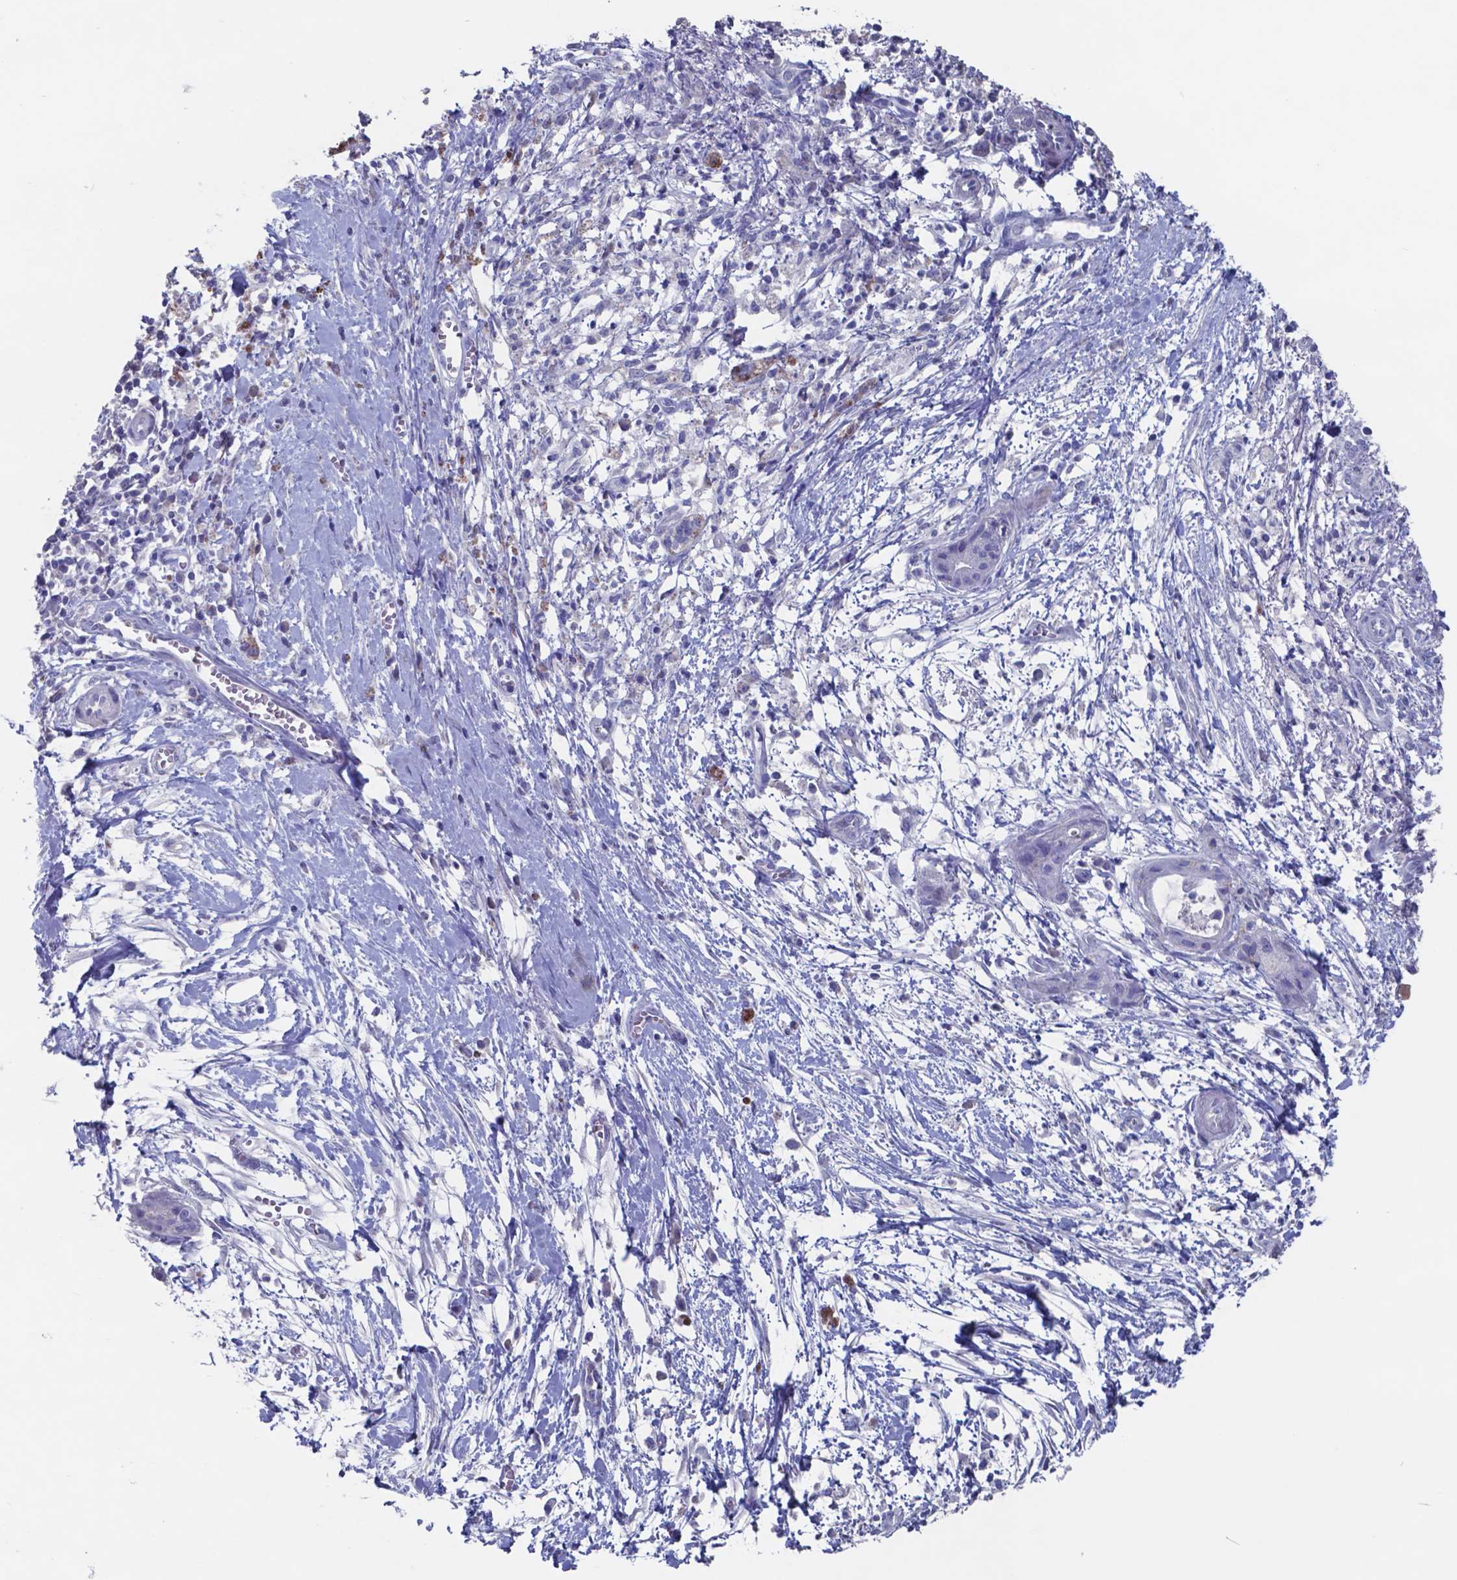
{"staining": {"intensity": "negative", "quantity": "none", "location": "none"}, "tissue": "pancreatic cancer", "cell_type": "Tumor cells", "image_type": "cancer", "snomed": [{"axis": "morphology", "description": "Normal tissue, NOS"}, {"axis": "morphology", "description": "Adenocarcinoma, NOS"}, {"axis": "topography", "description": "Lymph node"}, {"axis": "topography", "description": "Pancreas"}], "caption": "Immunohistochemistry (IHC) histopathology image of neoplastic tissue: human pancreatic cancer stained with DAB (3,3'-diaminobenzidine) shows no significant protein positivity in tumor cells.", "gene": "TTR", "patient": {"sex": "female", "age": 58}}